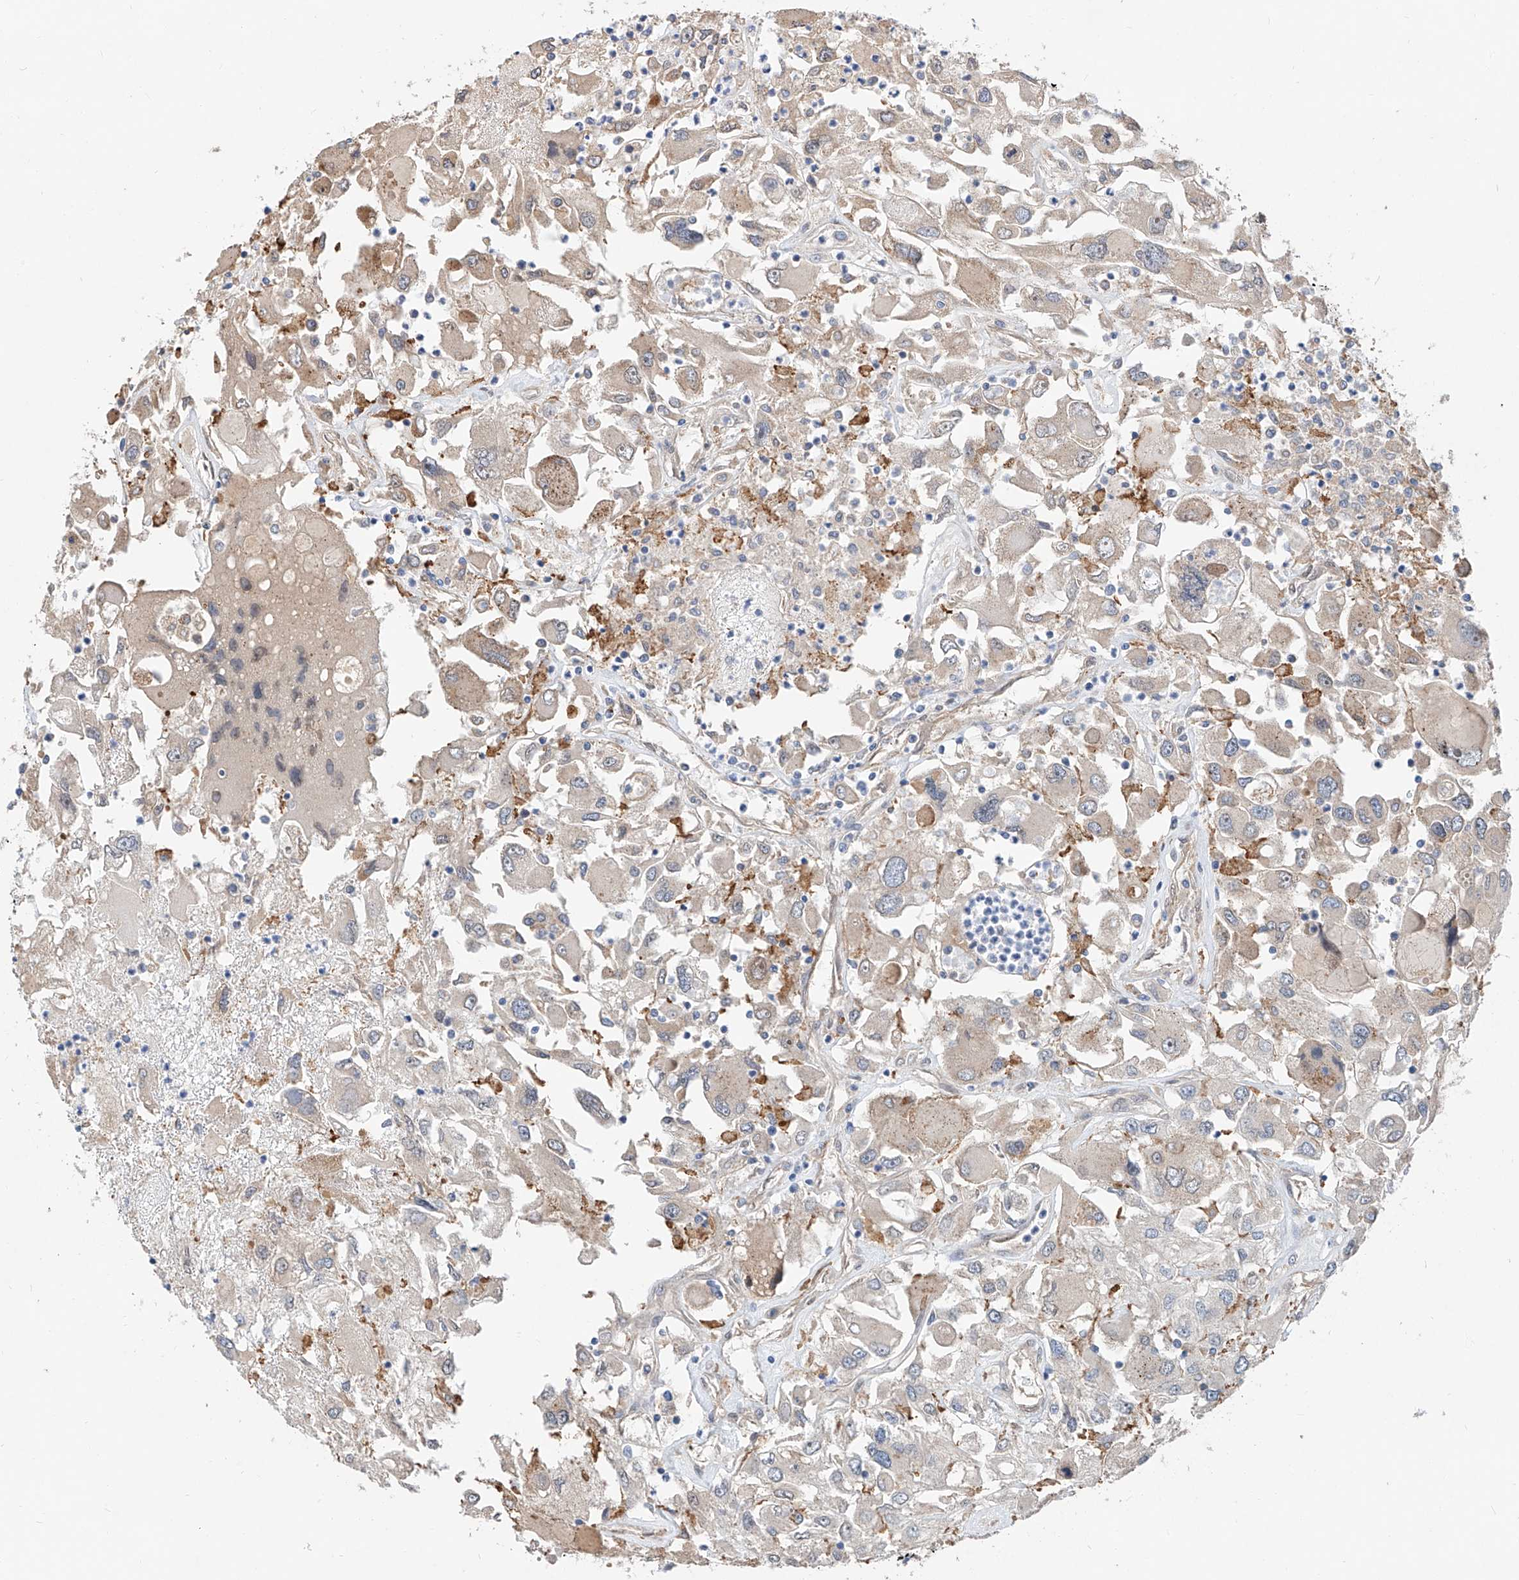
{"staining": {"intensity": "negative", "quantity": "none", "location": "none"}, "tissue": "renal cancer", "cell_type": "Tumor cells", "image_type": "cancer", "snomed": [{"axis": "morphology", "description": "Adenocarcinoma, NOS"}, {"axis": "topography", "description": "Kidney"}], "caption": "IHC of human renal cancer shows no expression in tumor cells.", "gene": "MAGEE2", "patient": {"sex": "female", "age": 52}}